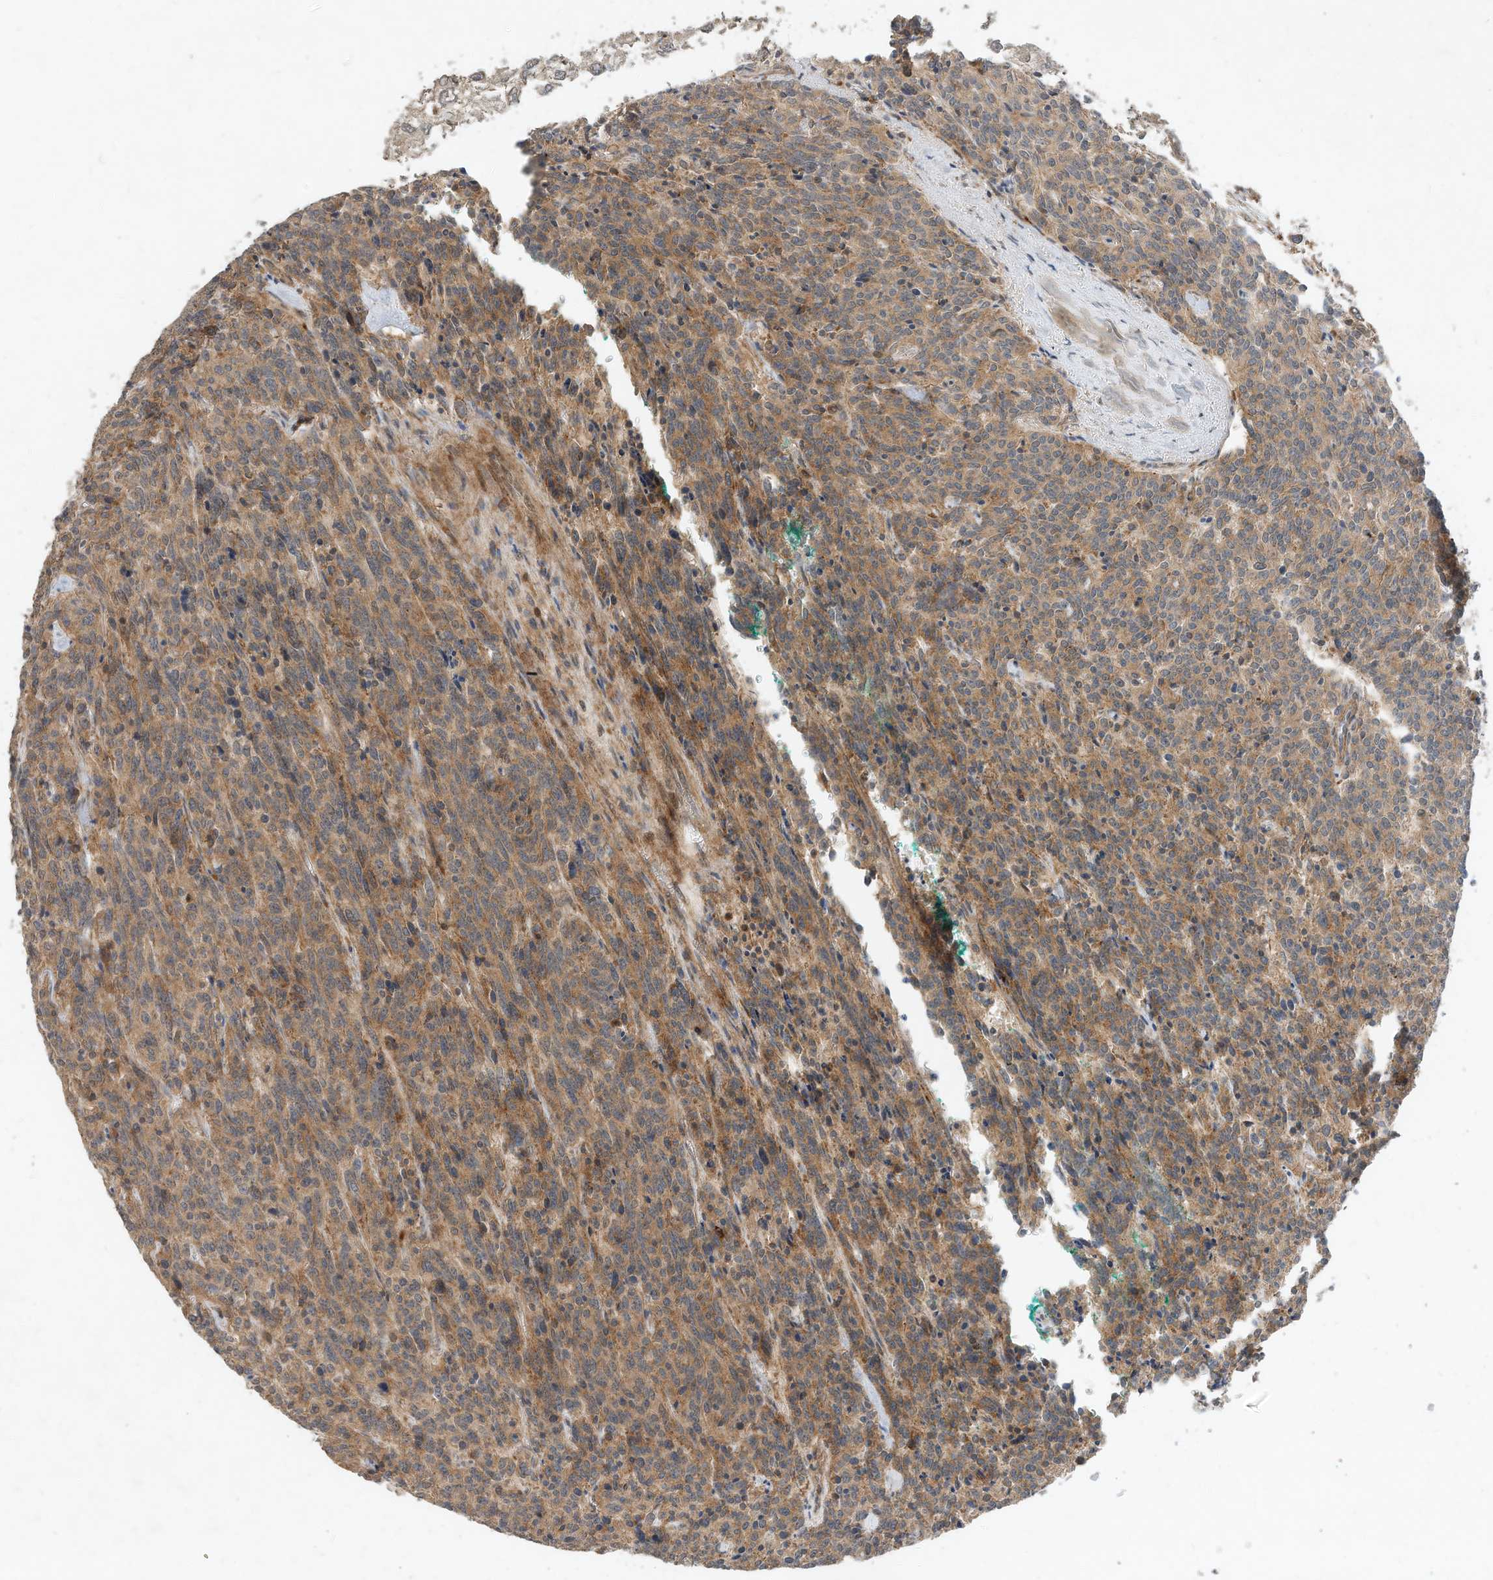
{"staining": {"intensity": "moderate", "quantity": ">75%", "location": "cytoplasmic/membranous"}, "tissue": "carcinoid", "cell_type": "Tumor cells", "image_type": "cancer", "snomed": [{"axis": "morphology", "description": "Carcinoid, malignant, NOS"}, {"axis": "topography", "description": "Lung"}], "caption": "A brown stain shows moderate cytoplasmic/membranous positivity of a protein in human carcinoid (malignant) tumor cells.", "gene": "CPAMD8", "patient": {"sex": "female", "age": 46}}